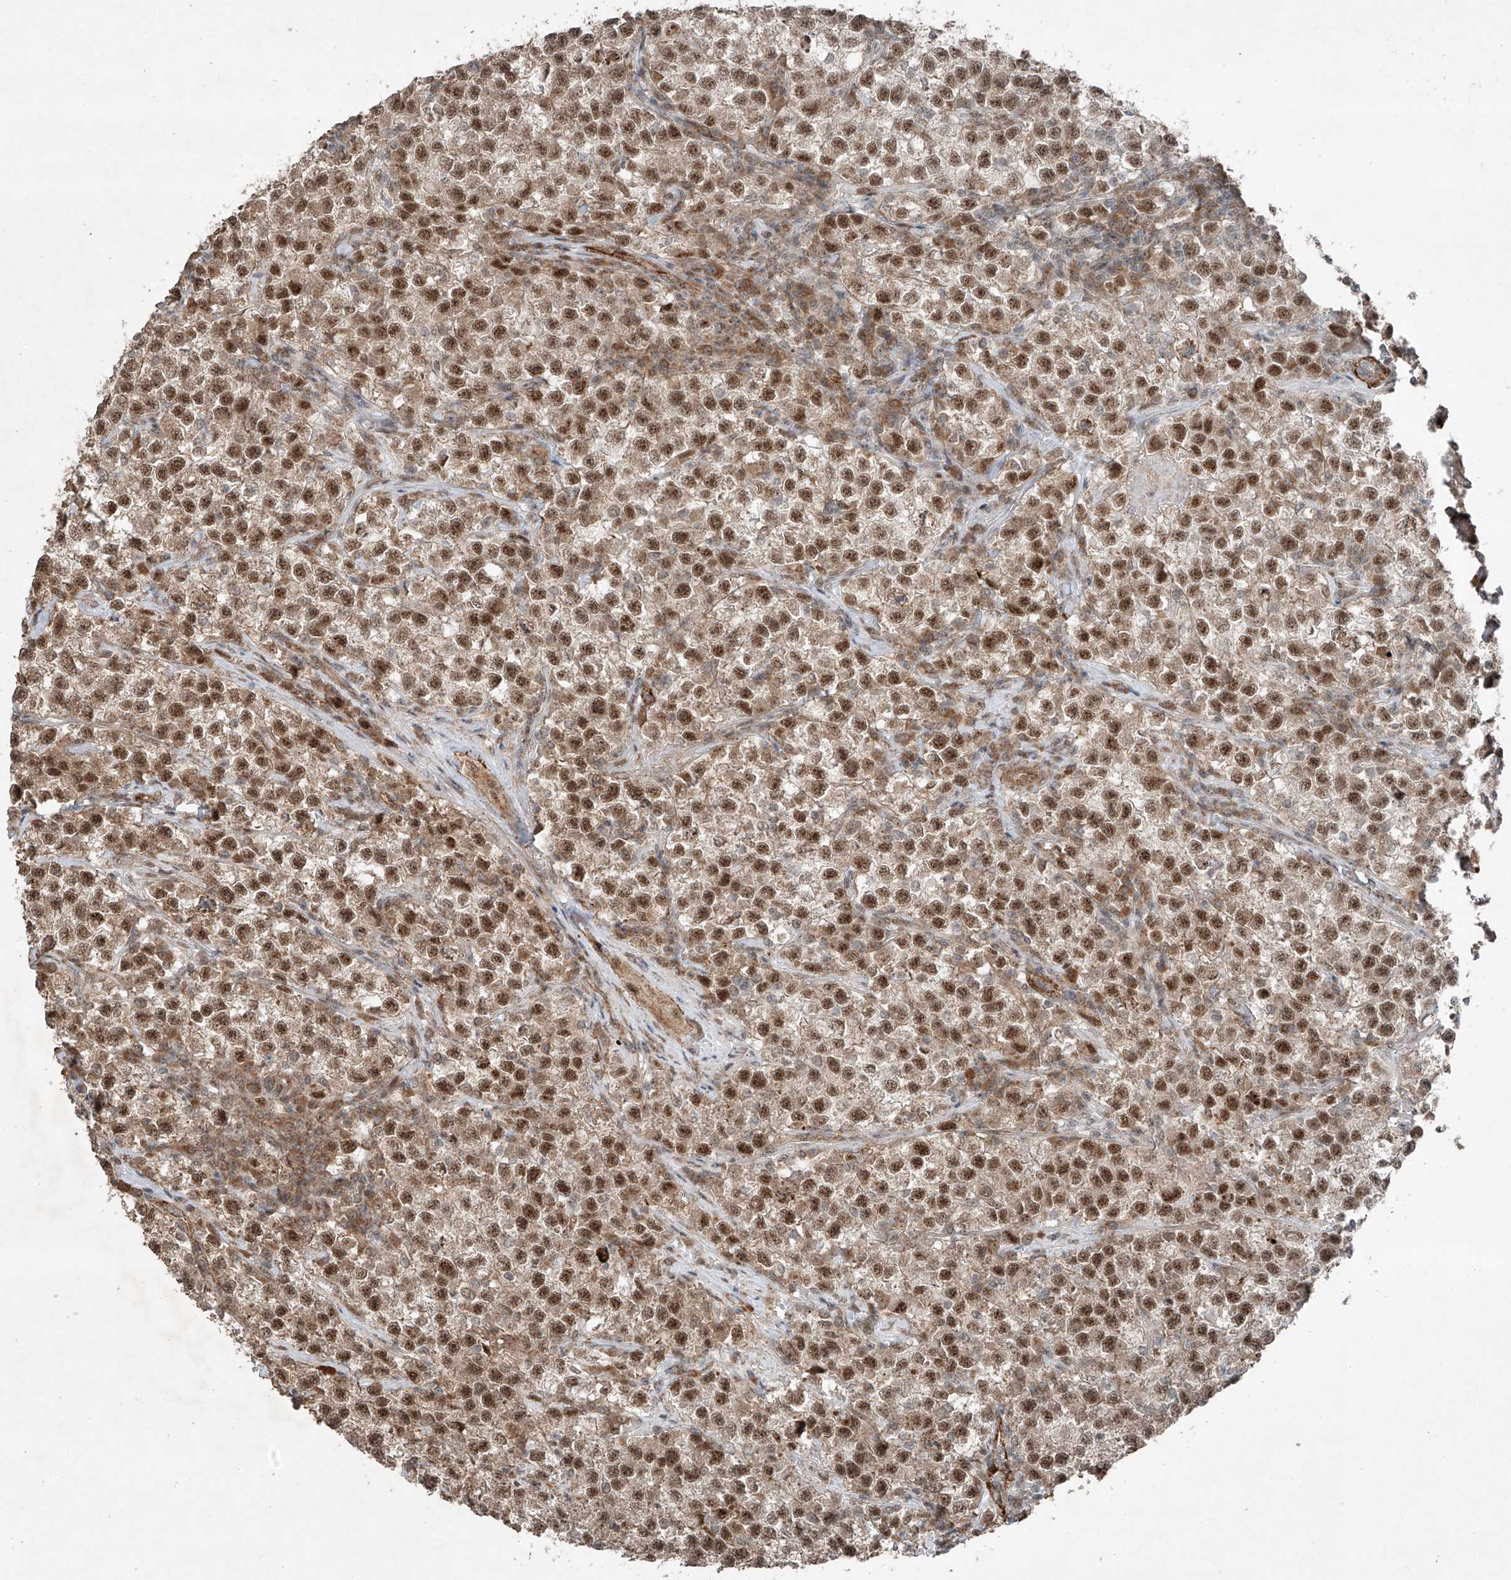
{"staining": {"intensity": "strong", "quantity": ">75%", "location": "nuclear"}, "tissue": "testis cancer", "cell_type": "Tumor cells", "image_type": "cancer", "snomed": [{"axis": "morphology", "description": "Seminoma, NOS"}, {"axis": "topography", "description": "Testis"}], "caption": "The immunohistochemical stain labels strong nuclear expression in tumor cells of testis cancer (seminoma) tissue.", "gene": "ZNF620", "patient": {"sex": "male", "age": 22}}